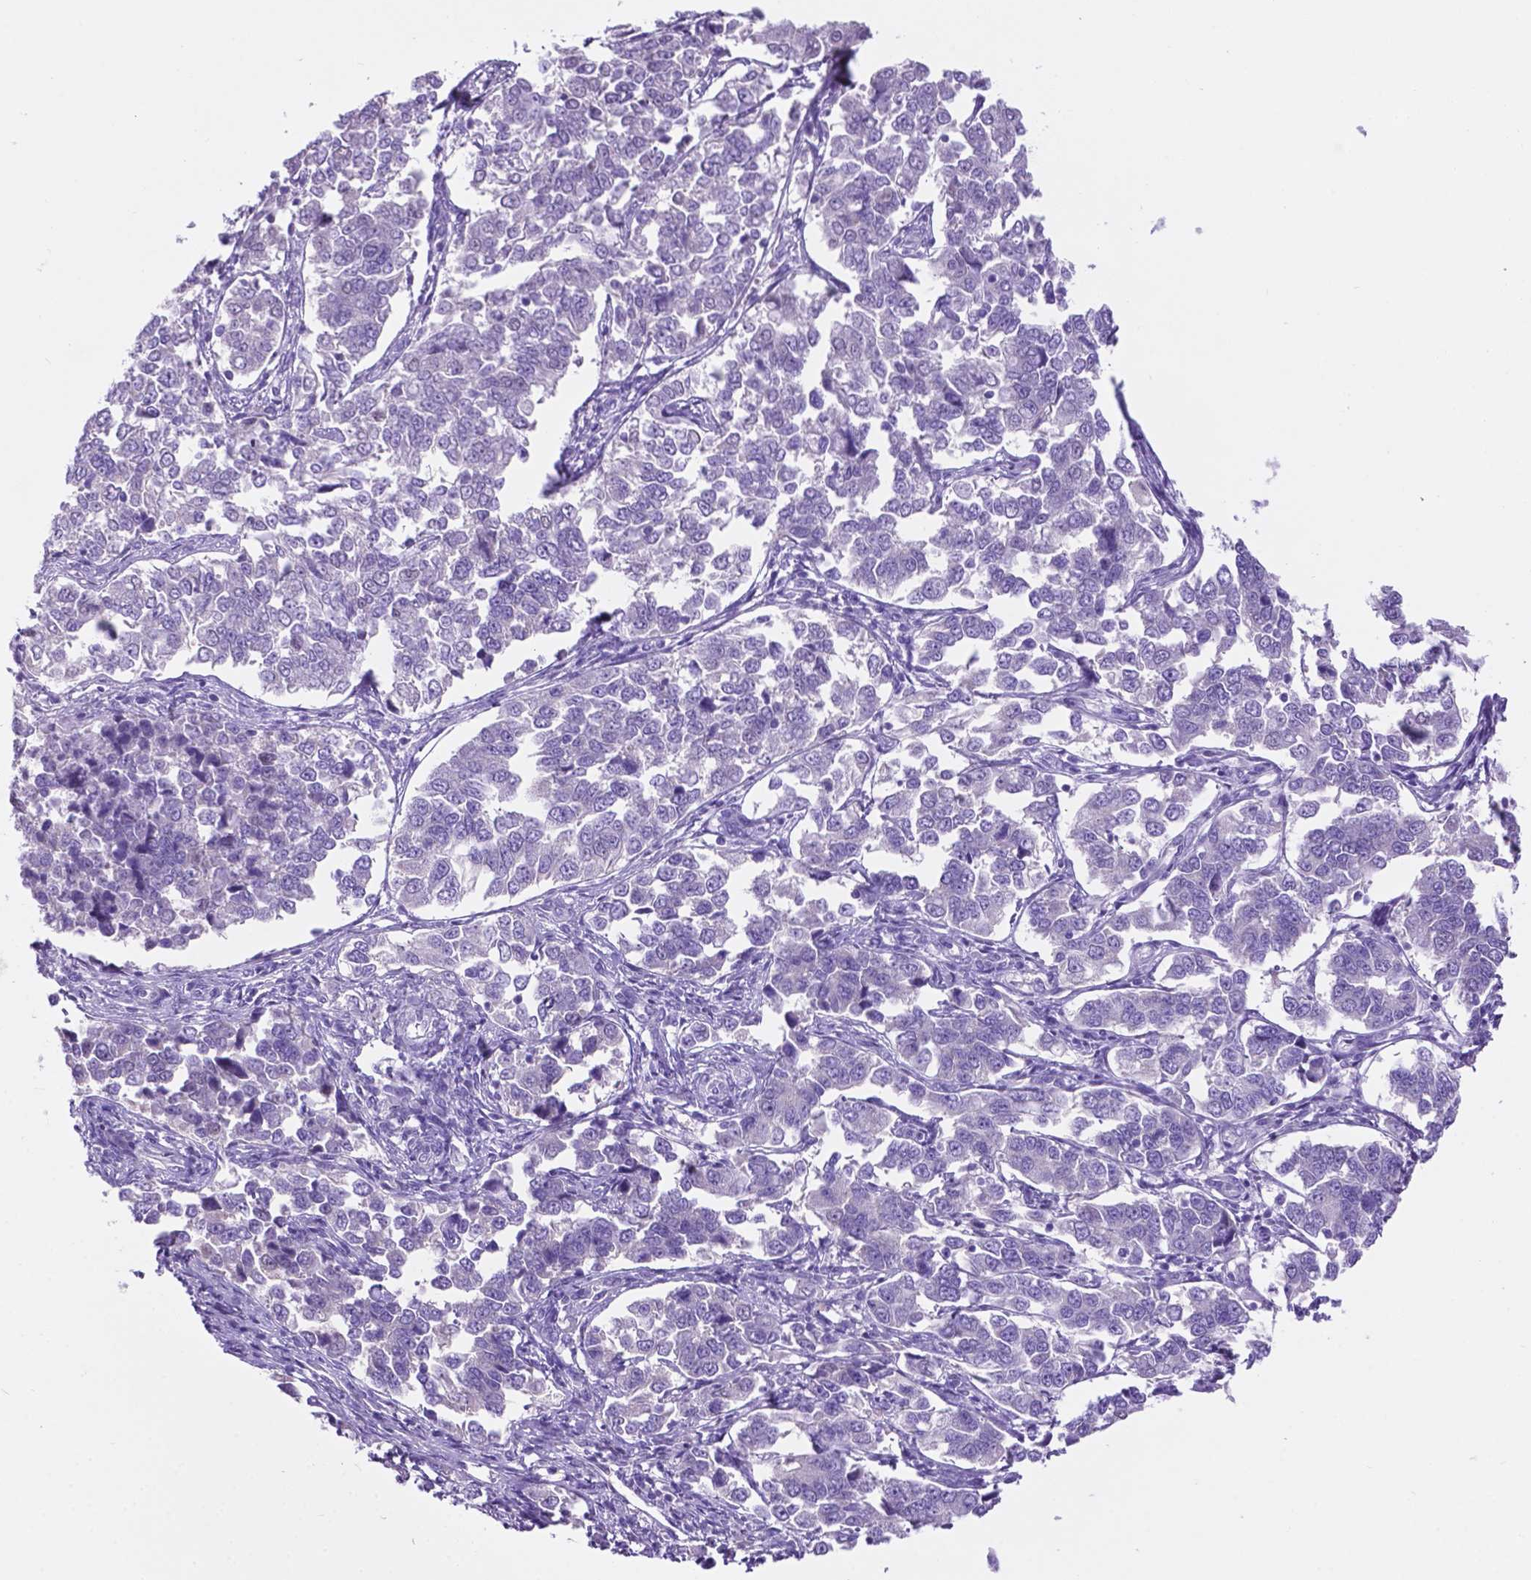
{"staining": {"intensity": "negative", "quantity": "none", "location": "none"}, "tissue": "endometrial cancer", "cell_type": "Tumor cells", "image_type": "cancer", "snomed": [{"axis": "morphology", "description": "Adenocarcinoma, NOS"}, {"axis": "topography", "description": "Endometrium"}], "caption": "The immunohistochemistry (IHC) image has no significant positivity in tumor cells of endometrial adenocarcinoma tissue.", "gene": "TMEM210", "patient": {"sex": "female", "age": 43}}